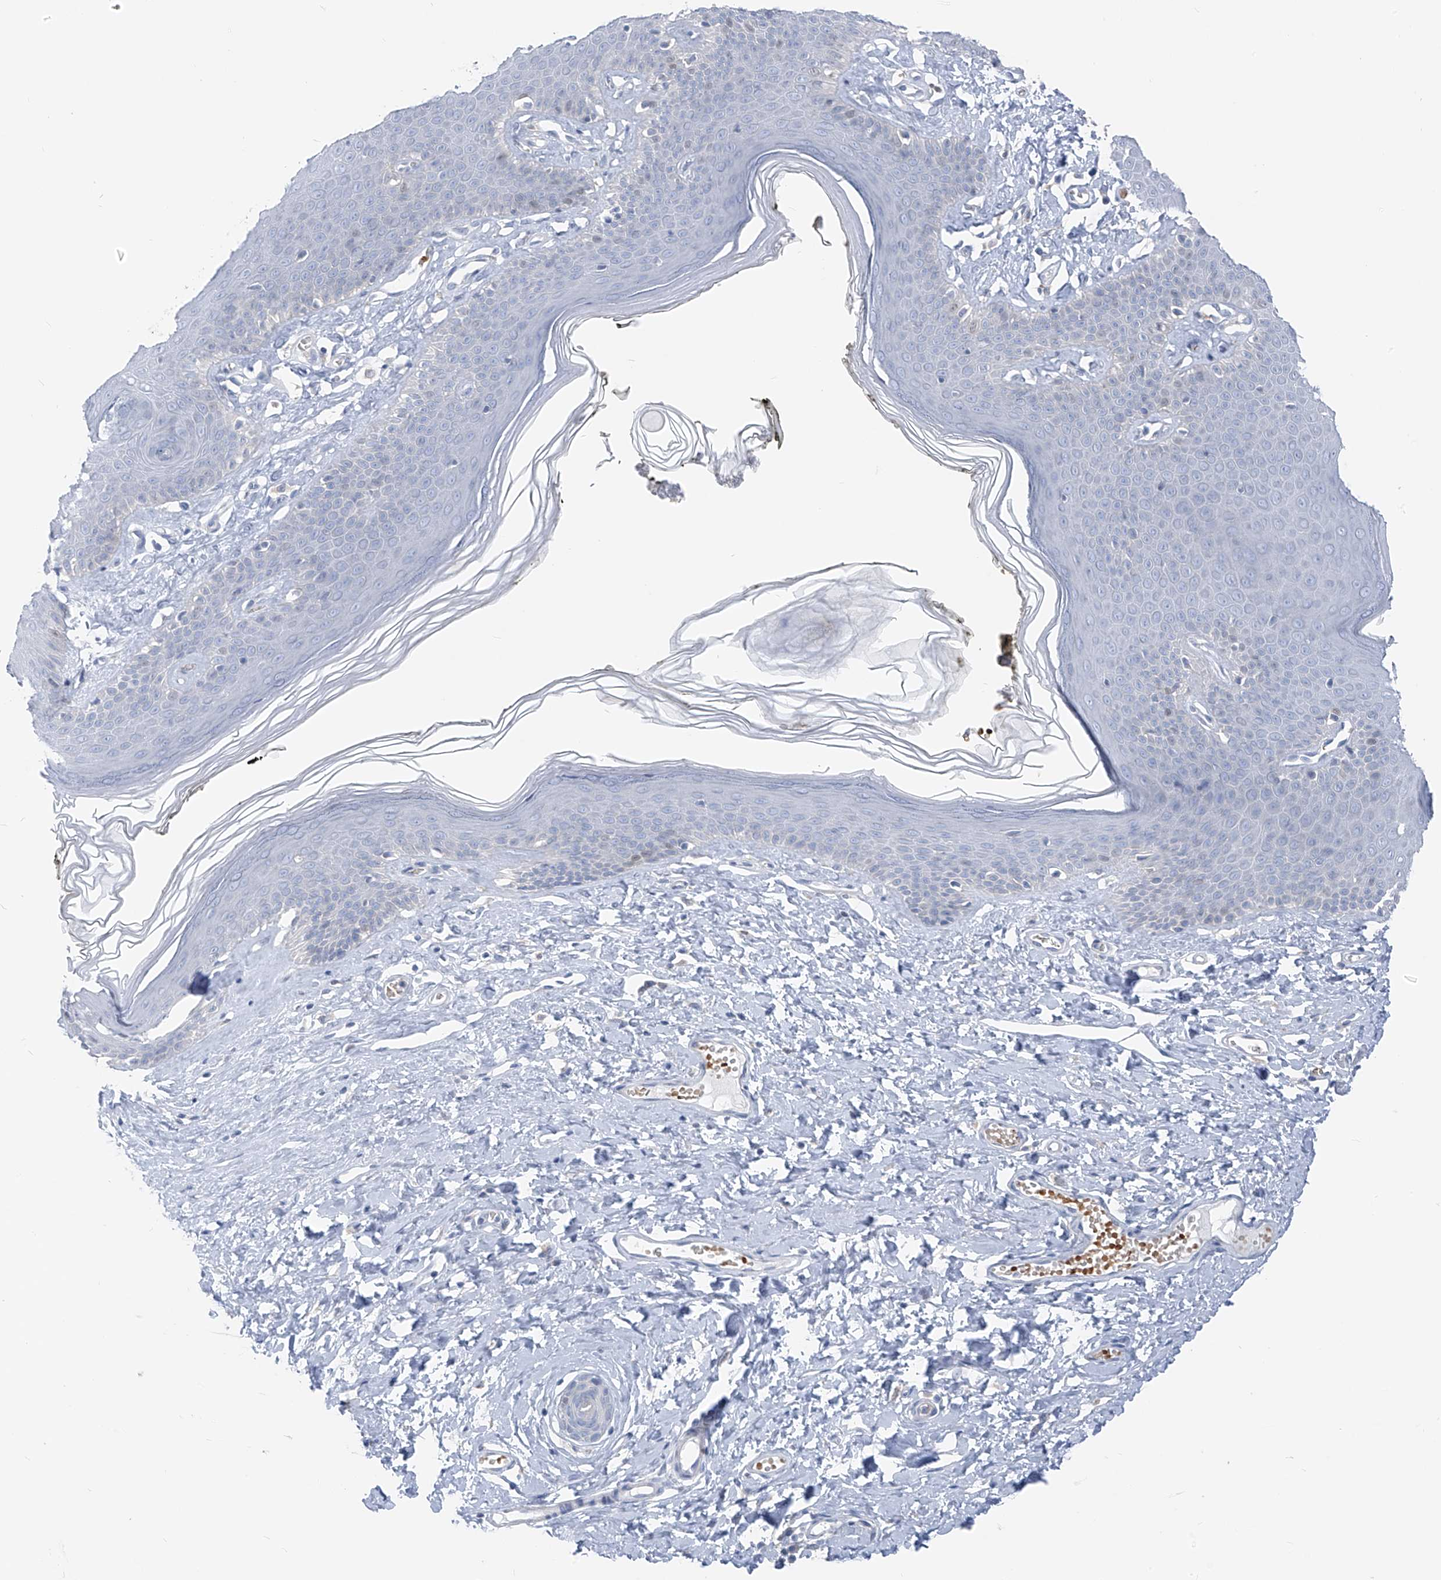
{"staining": {"intensity": "weak", "quantity": "<25%", "location": "cytoplasmic/membranous"}, "tissue": "skin", "cell_type": "Epidermal cells", "image_type": "normal", "snomed": [{"axis": "morphology", "description": "Normal tissue, NOS"}, {"axis": "morphology", "description": "Inflammation, NOS"}, {"axis": "topography", "description": "Vulva"}], "caption": "High magnification brightfield microscopy of normal skin stained with DAB (3,3'-diaminobenzidine) (brown) and counterstained with hematoxylin (blue): epidermal cells show no significant positivity. The staining is performed using DAB (3,3'-diaminobenzidine) brown chromogen with nuclei counter-stained in using hematoxylin.", "gene": "FGD2", "patient": {"sex": "female", "age": 84}}